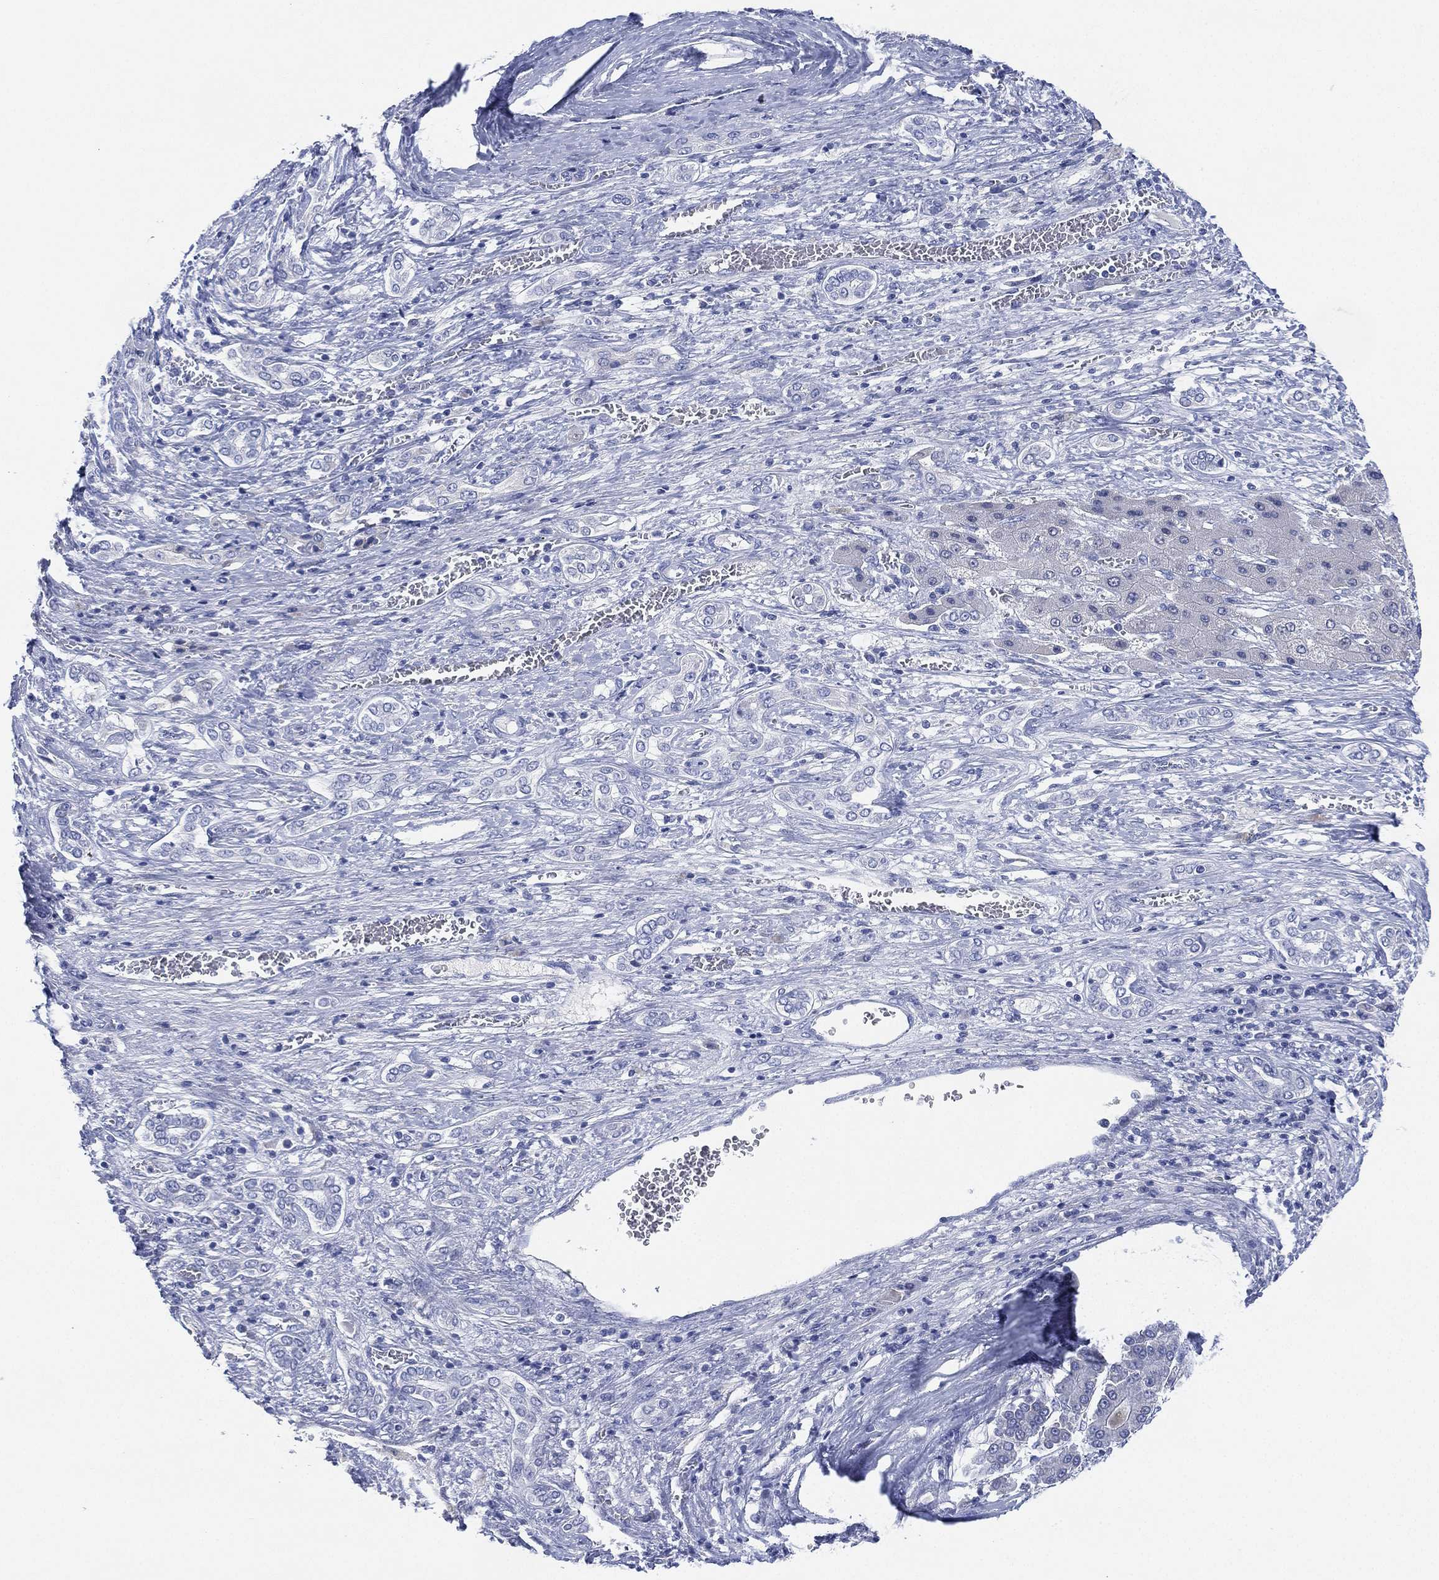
{"staining": {"intensity": "negative", "quantity": "none", "location": "none"}, "tissue": "liver cancer", "cell_type": "Tumor cells", "image_type": "cancer", "snomed": [{"axis": "morphology", "description": "Carcinoma, Hepatocellular, NOS"}, {"axis": "topography", "description": "Liver"}], "caption": "Immunohistochemical staining of liver cancer displays no significant expression in tumor cells. (DAB immunohistochemistry visualized using brightfield microscopy, high magnification).", "gene": "ADAD2", "patient": {"sex": "male", "age": 70}}